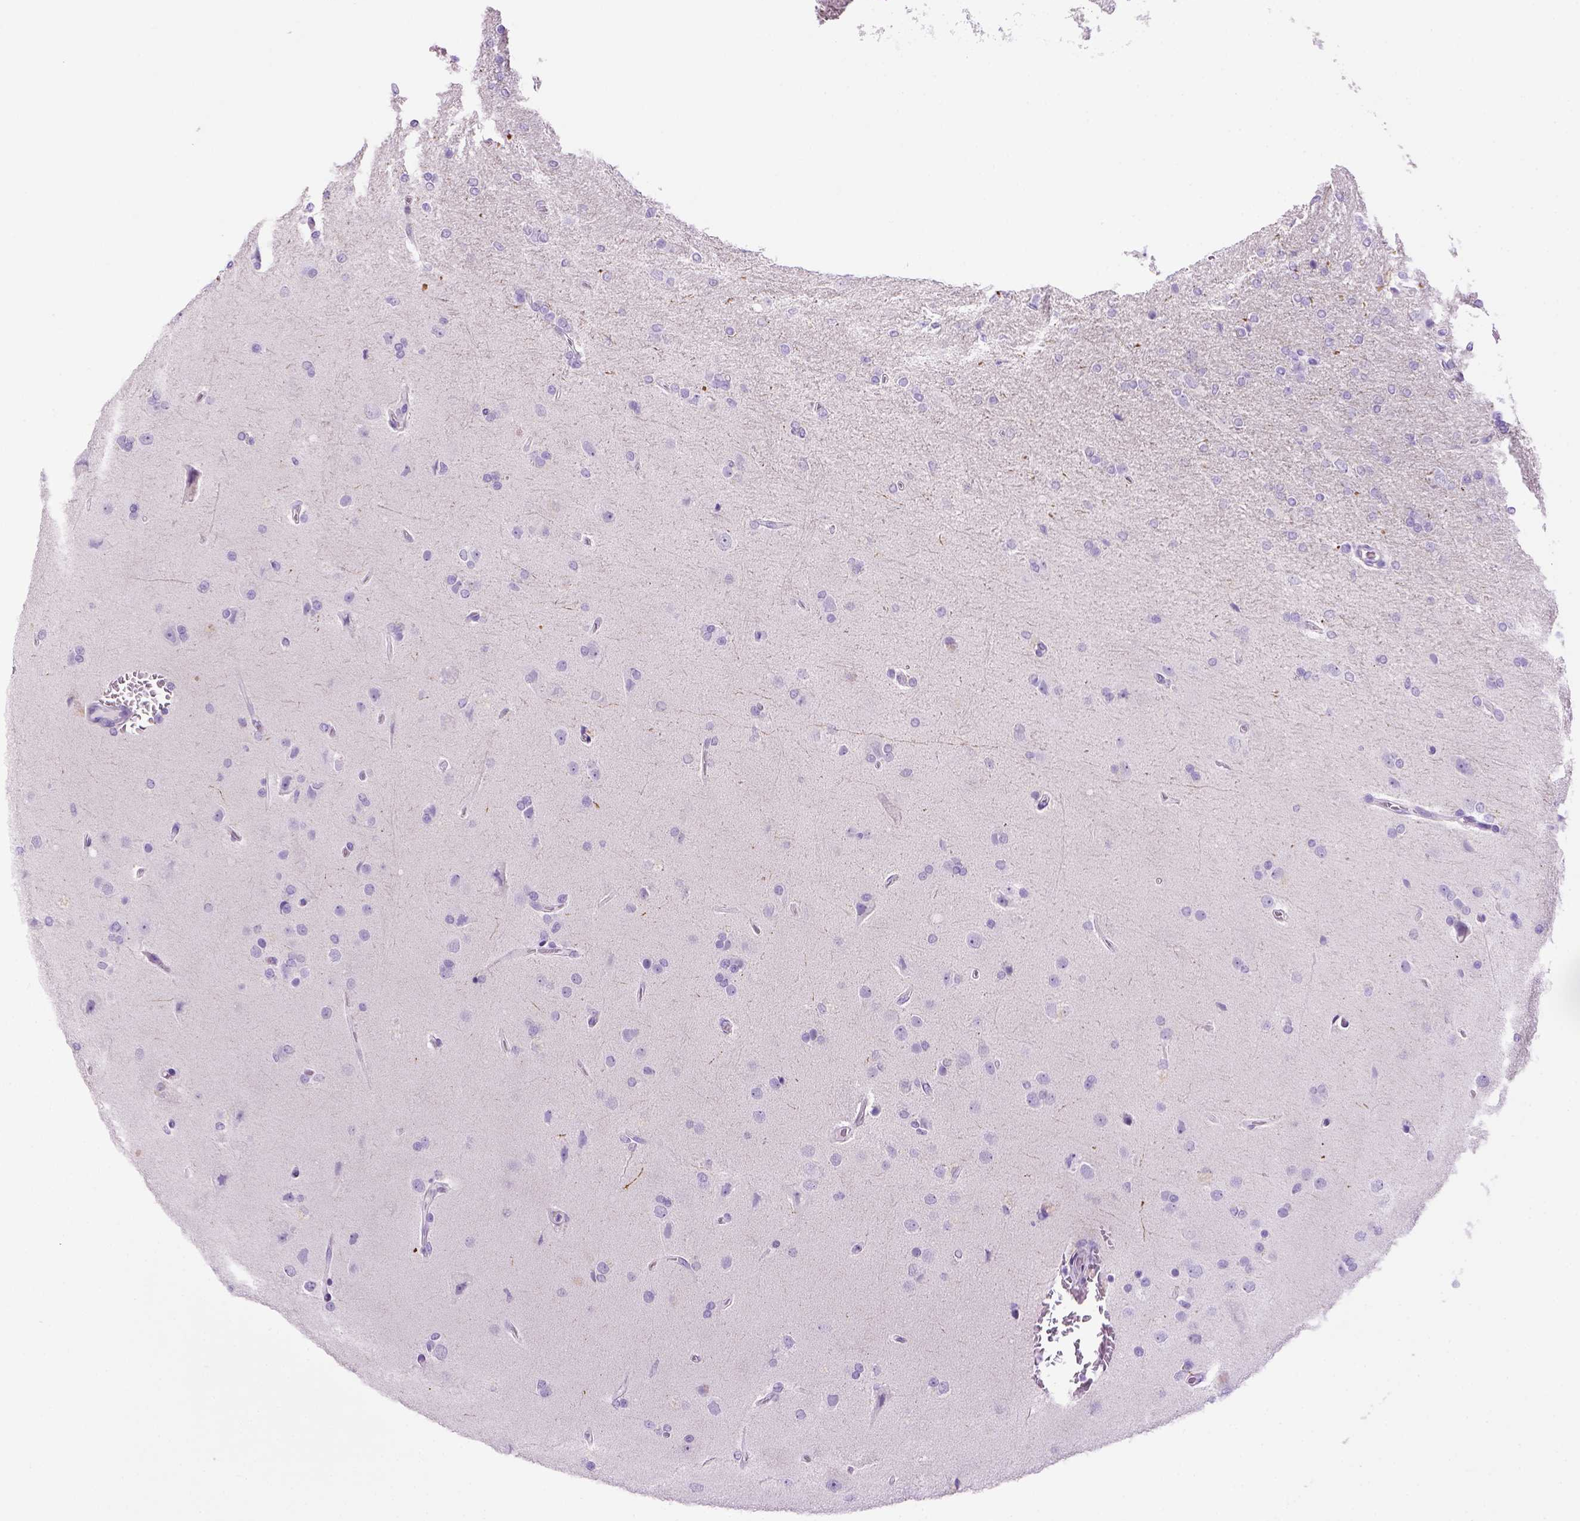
{"staining": {"intensity": "negative", "quantity": "none", "location": "none"}, "tissue": "glioma", "cell_type": "Tumor cells", "image_type": "cancer", "snomed": [{"axis": "morphology", "description": "Glioma, malignant, High grade"}, {"axis": "topography", "description": "Cerebral cortex"}], "caption": "An immunohistochemistry (IHC) photomicrograph of glioma is shown. There is no staining in tumor cells of glioma. (Brightfield microscopy of DAB (3,3'-diaminobenzidine) IHC at high magnification).", "gene": "SGCG", "patient": {"sex": "male", "age": 70}}